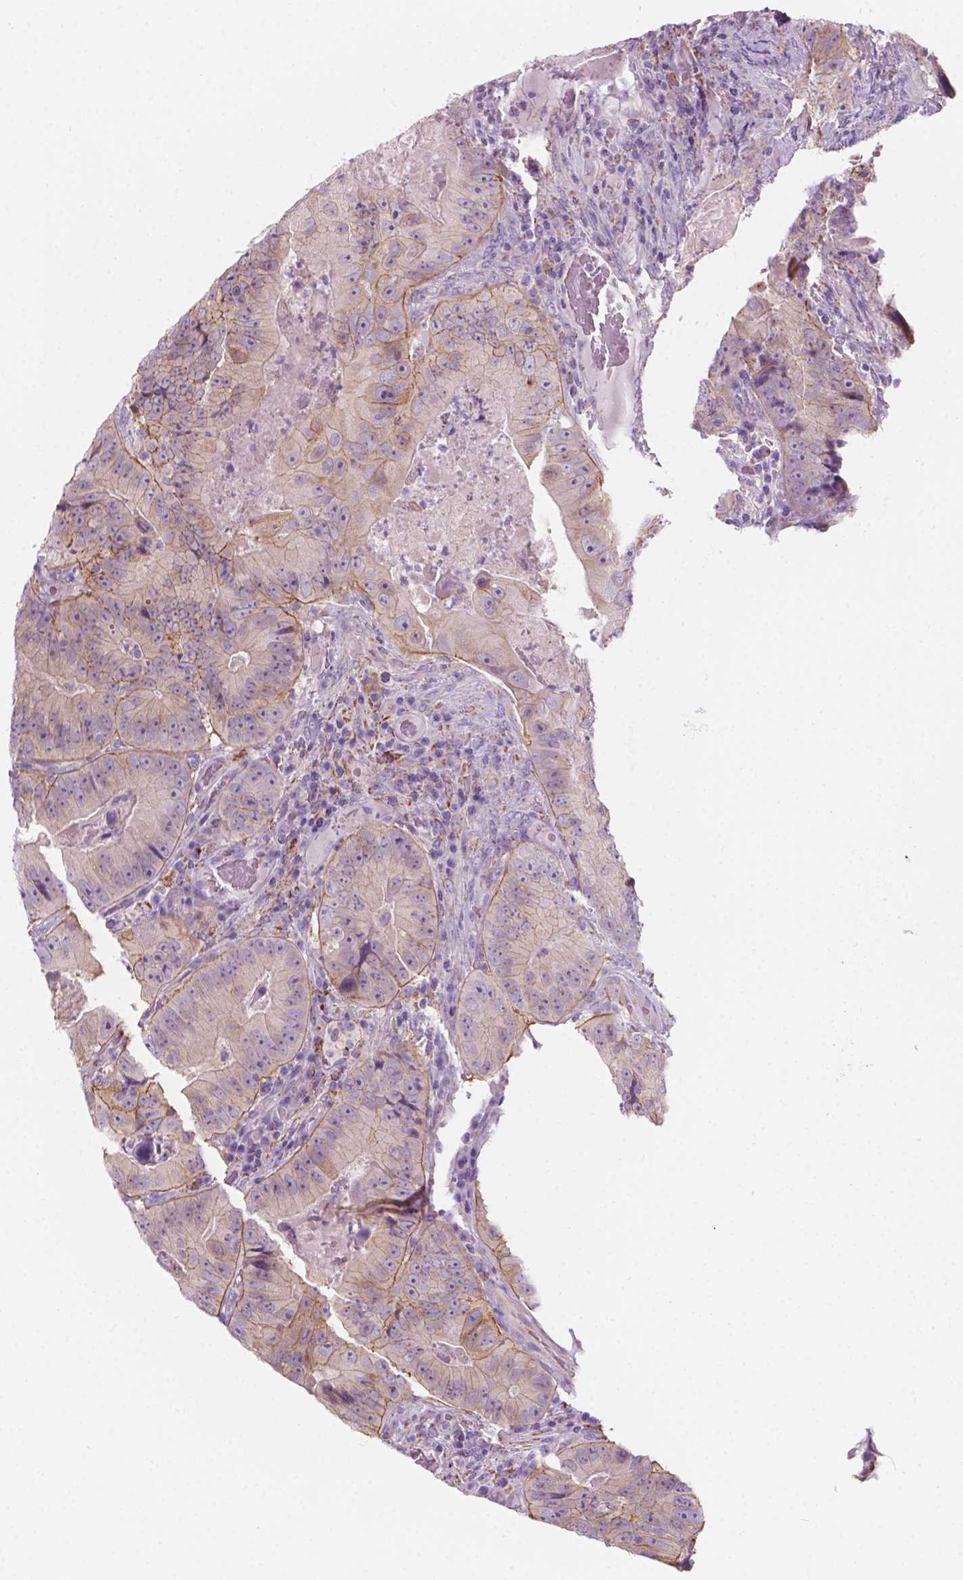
{"staining": {"intensity": "weak", "quantity": "<25%", "location": "cytoplasmic/membranous"}, "tissue": "colorectal cancer", "cell_type": "Tumor cells", "image_type": "cancer", "snomed": [{"axis": "morphology", "description": "Adenocarcinoma, NOS"}, {"axis": "topography", "description": "Colon"}], "caption": "Tumor cells show no significant protein expression in colorectal cancer (adenocarcinoma).", "gene": "NOS1AP", "patient": {"sex": "female", "age": 86}}